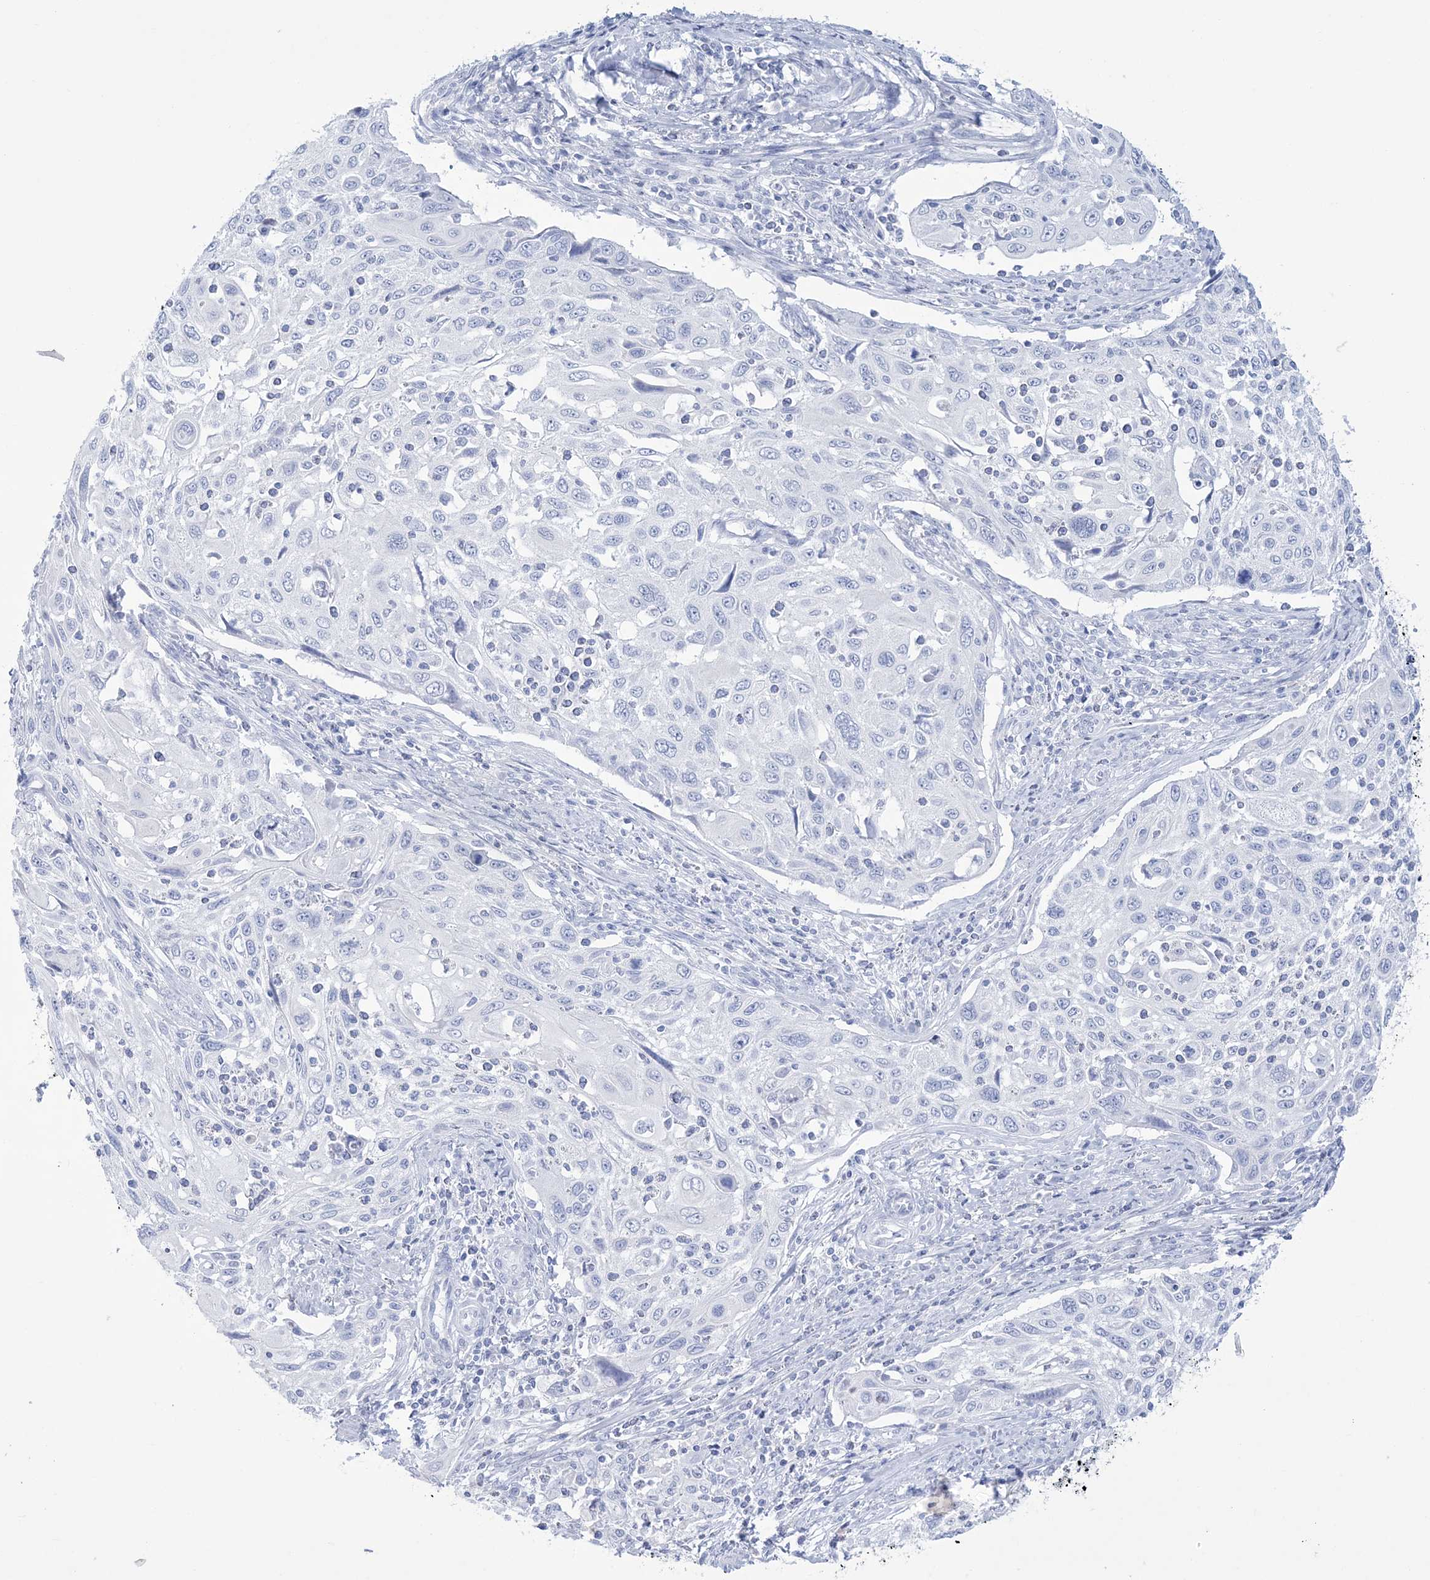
{"staining": {"intensity": "negative", "quantity": "none", "location": "none"}, "tissue": "cervical cancer", "cell_type": "Tumor cells", "image_type": "cancer", "snomed": [{"axis": "morphology", "description": "Squamous cell carcinoma, NOS"}, {"axis": "topography", "description": "Cervix"}], "caption": "The image exhibits no staining of tumor cells in cervical cancer (squamous cell carcinoma).", "gene": "RBP2", "patient": {"sex": "female", "age": 70}}